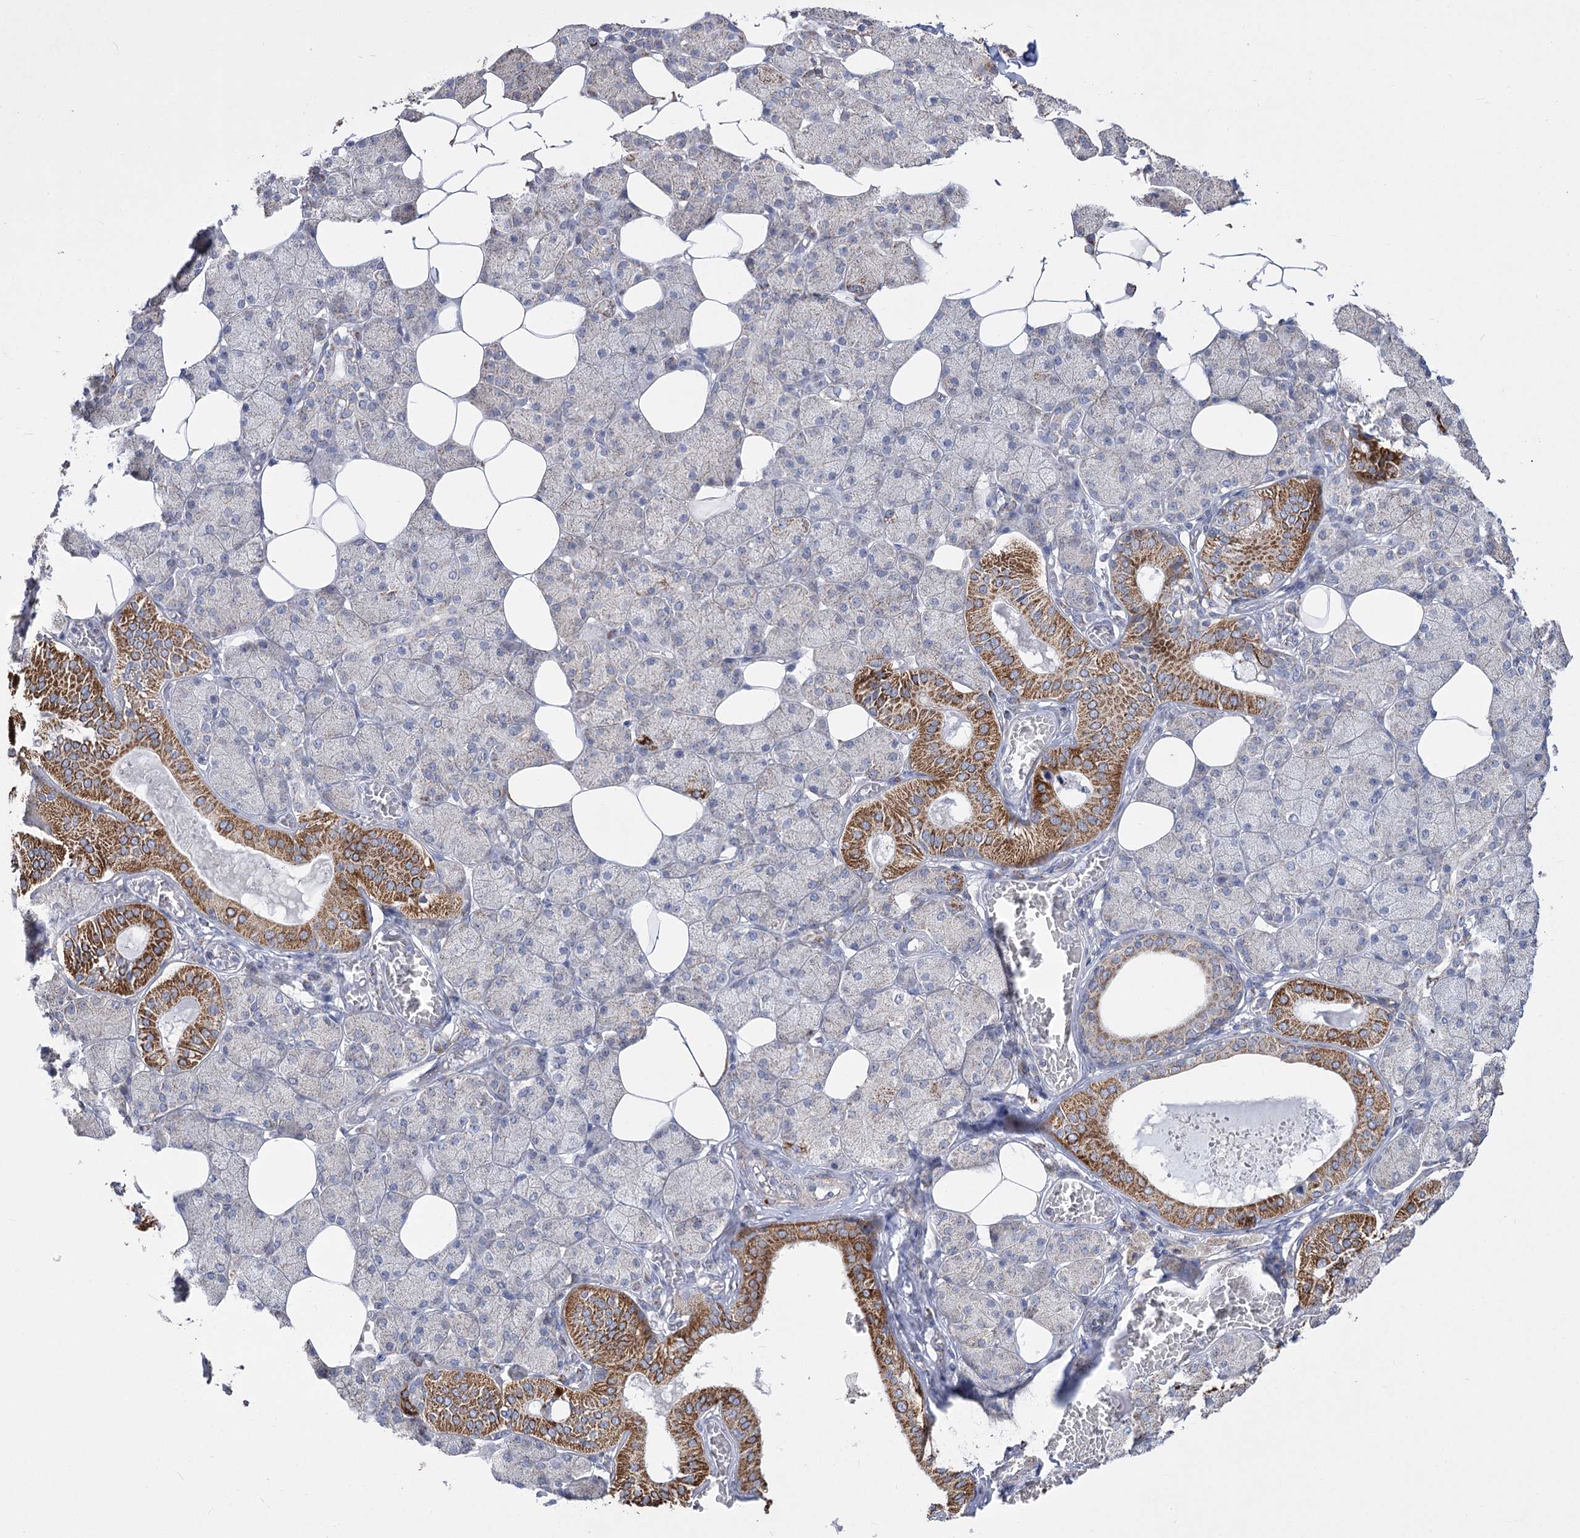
{"staining": {"intensity": "strong", "quantity": "<25%", "location": "cytoplasmic/membranous"}, "tissue": "salivary gland", "cell_type": "Glandular cells", "image_type": "normal", "snomed": [{"axis": "morphology", "description": "Normal tissue, NOS"}, {"axis": "topography", "description": "Salivary gland"}], "caption": "The immunohistochemical stain shows strong cytoplasmic/membranous staining in glandular cells of benign salivary gland. (DAB = brown stain, brightfield microscopy at high magnification).", "gene": "PDHB", "patient": {"sex": "female", "age": 33}}